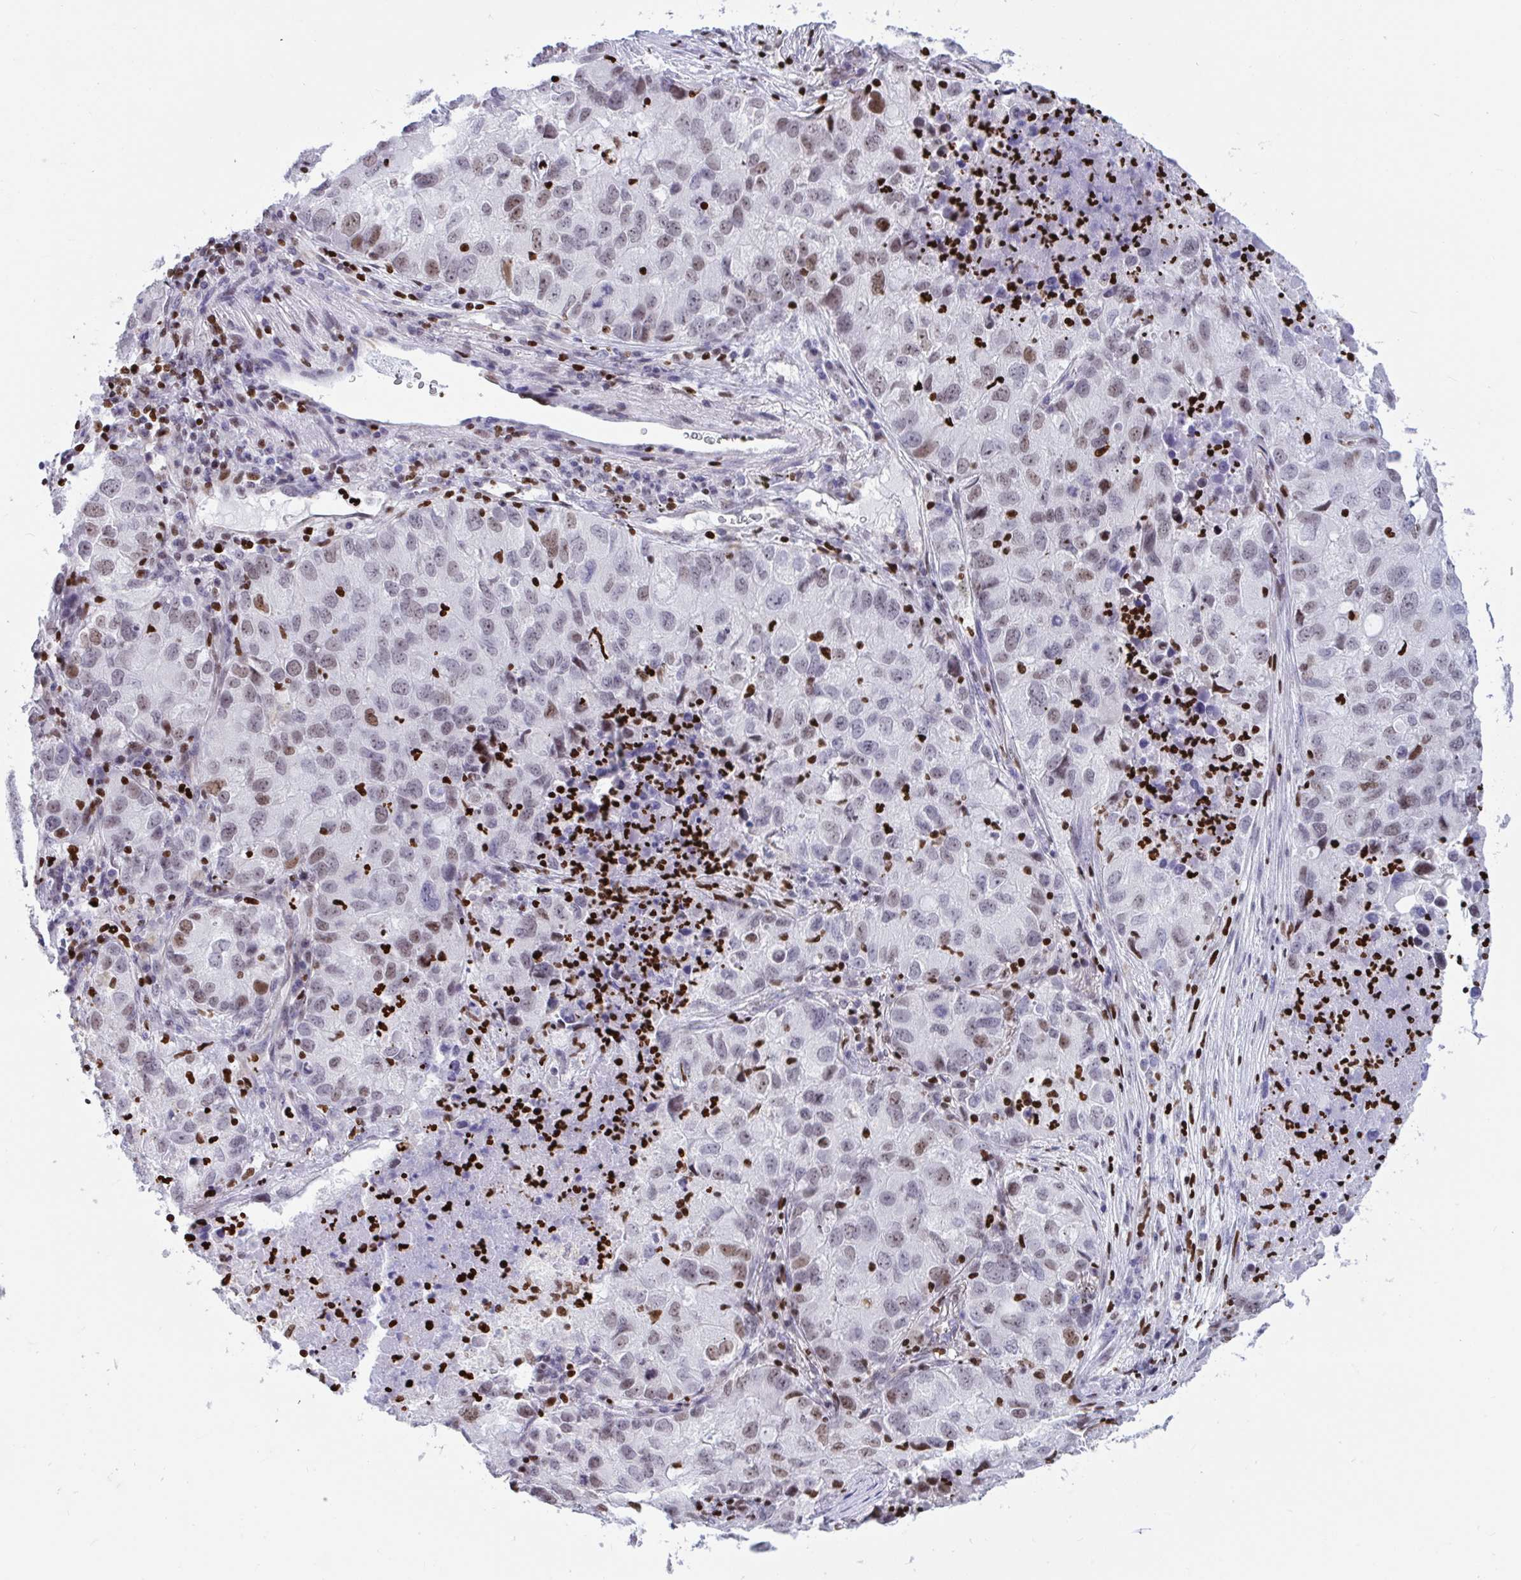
{"staining": {"intensity": "weak", "quantity": "25%-75%", "location": "nuclear"}, "tissue": "lung cancer", "cell_type": "Tumor cells", "image_type": "cancer", "snomed": [{"axis": "morphology", "description": "Normal morphology"}, {"axis": "morphology", "description": "Adenocarcinoma, NOS"}, {"axis": "topography", "description": "Lymph node"}, {"axis": "topography", "description": "Lung"}], "caption": "Tumor cells show low levels of weak nuclear staining in about 25%-75% of cells in adenocarcinoma (lung). Nuclei are stained in blue.", "gene": "HMGB2", "patient": {"sex": "female", "age": 51}}